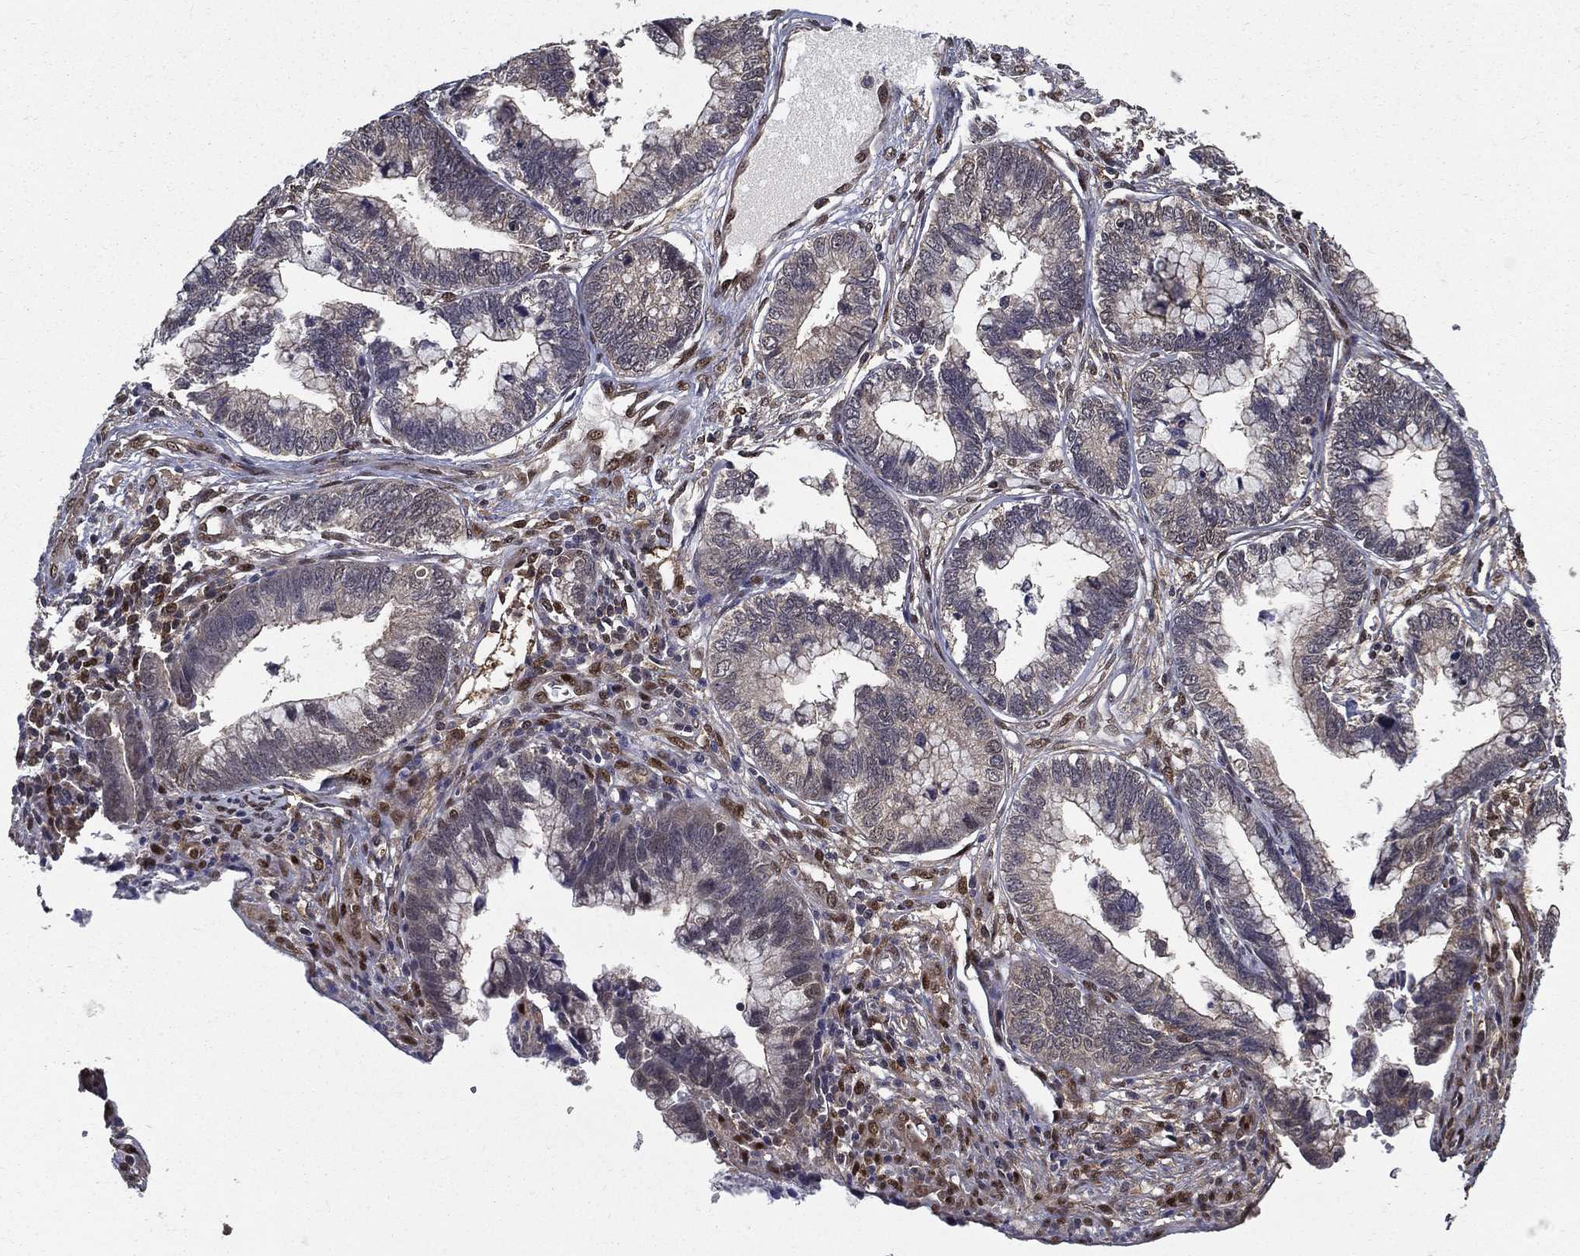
{"staining": {"intensity": "negative", "quantity": "none", "location": "none"}, "tissue": "cervical cancer", "cell_type": "Tumor cells", "image_type": "cancer", "snomed": [{"axis": "morphology", "description": "Adenocarcinoma, NOS"}, {"axis": "topography", "description": "Cervix"}], "caption": "This is an IHC photomicrograph of human adenocarcinoma (cervical). There is no positivity in tumor cells.", "gene": "CARM1", "patient": {"sex": "female", "age": 44}}